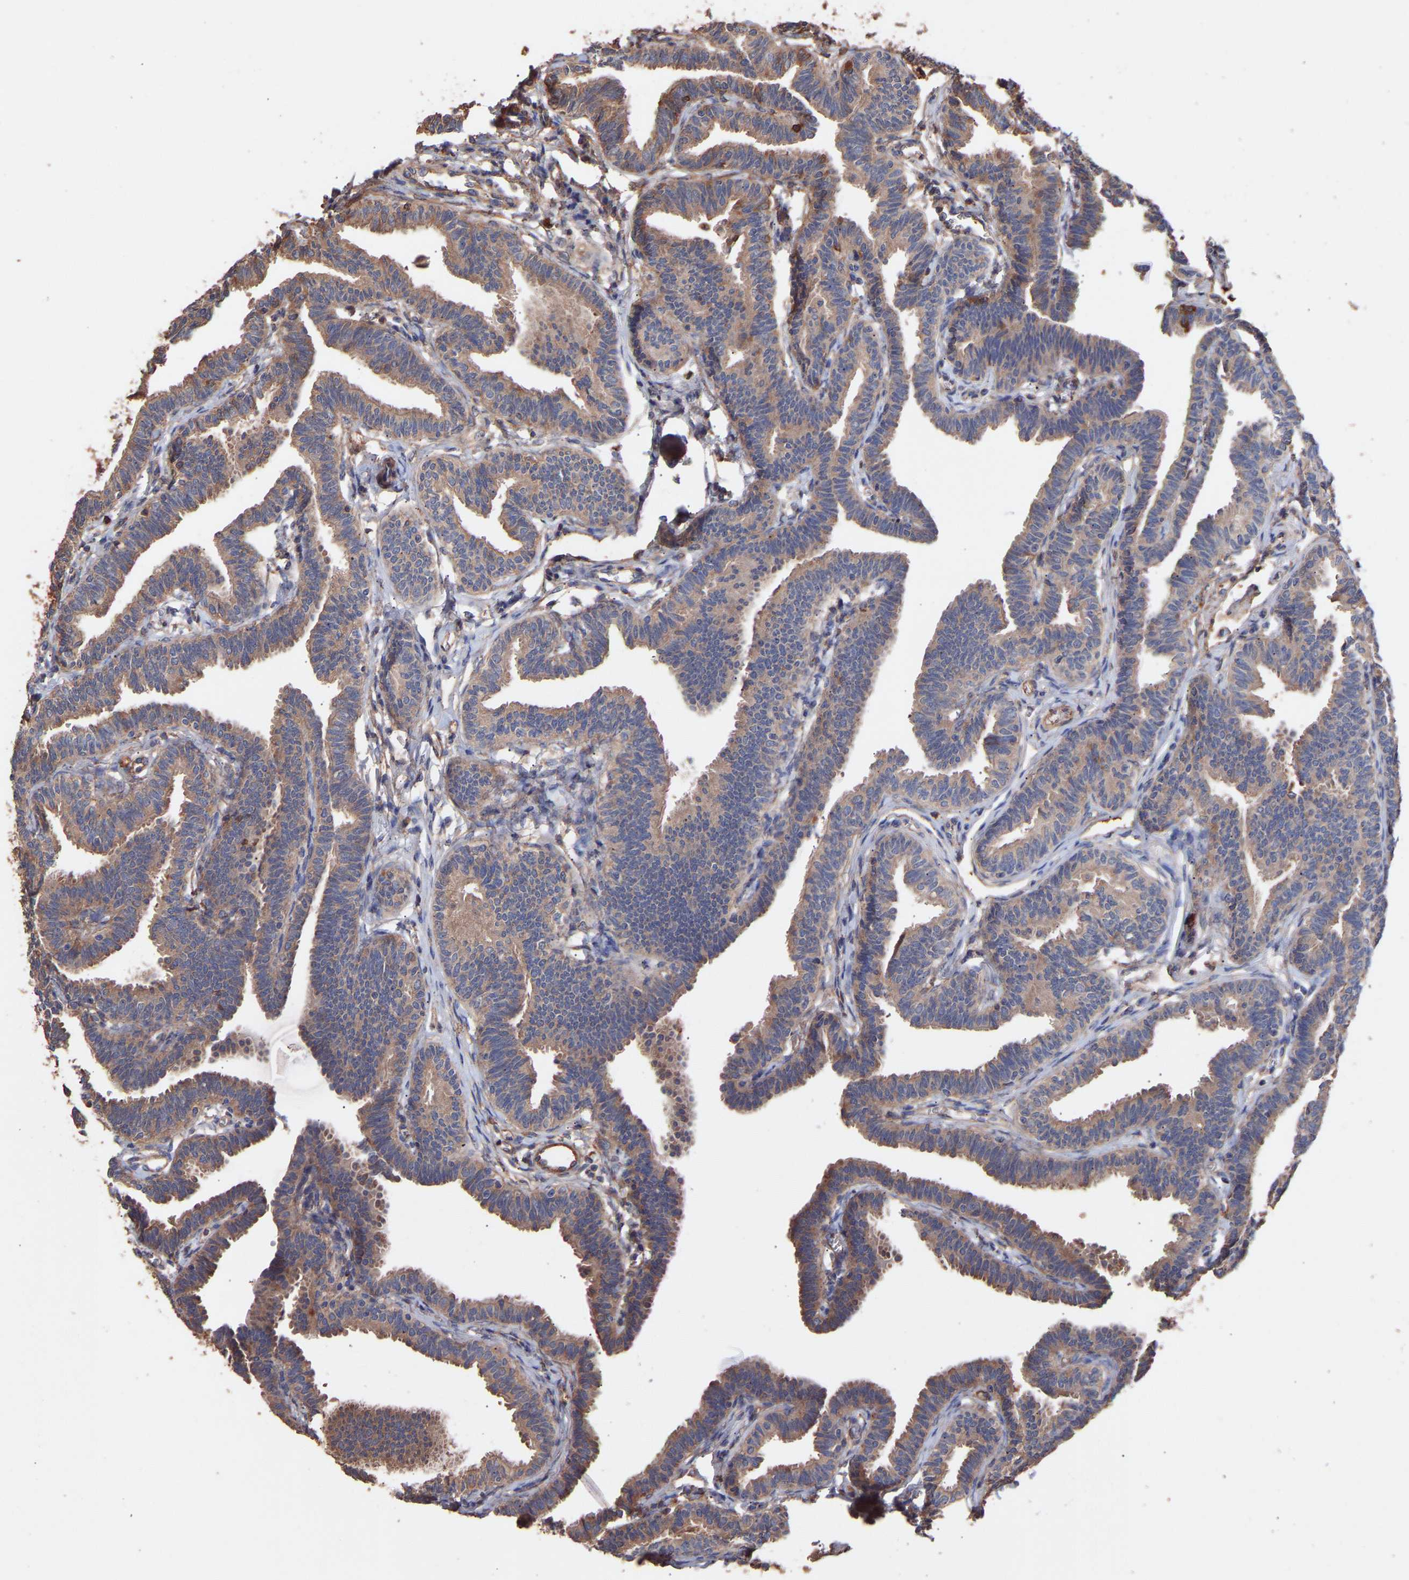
{"staining": {"intensity": "moderate", "quantity": ">75%", "location": "cytoplasmic/membranous"}, "tissue": "fallopian tube", "cell_type": "Glandular cells", "image_type": "normal", "snomed": [{"axis": "morphology", "description": "Normal tissue, NOS"}, {"axis": "topography", "description": "Fallopian tube"}, {"axis": "topography", "description": "Ovary"}], "caption": "High-power microscopy captured an immunohistochemistry (IHC) photomicrograph of unremarkable fallopian tube, revealing moderate cytoplasmic/membranous expression in about >75% of glandular cells. (DAB (3,3'-diaminobenzidine) IHC, brown staining for protein, blue staining for nuclei).", "gene": "TMEM268", "patient": {"sex": "female", "age": 23}}